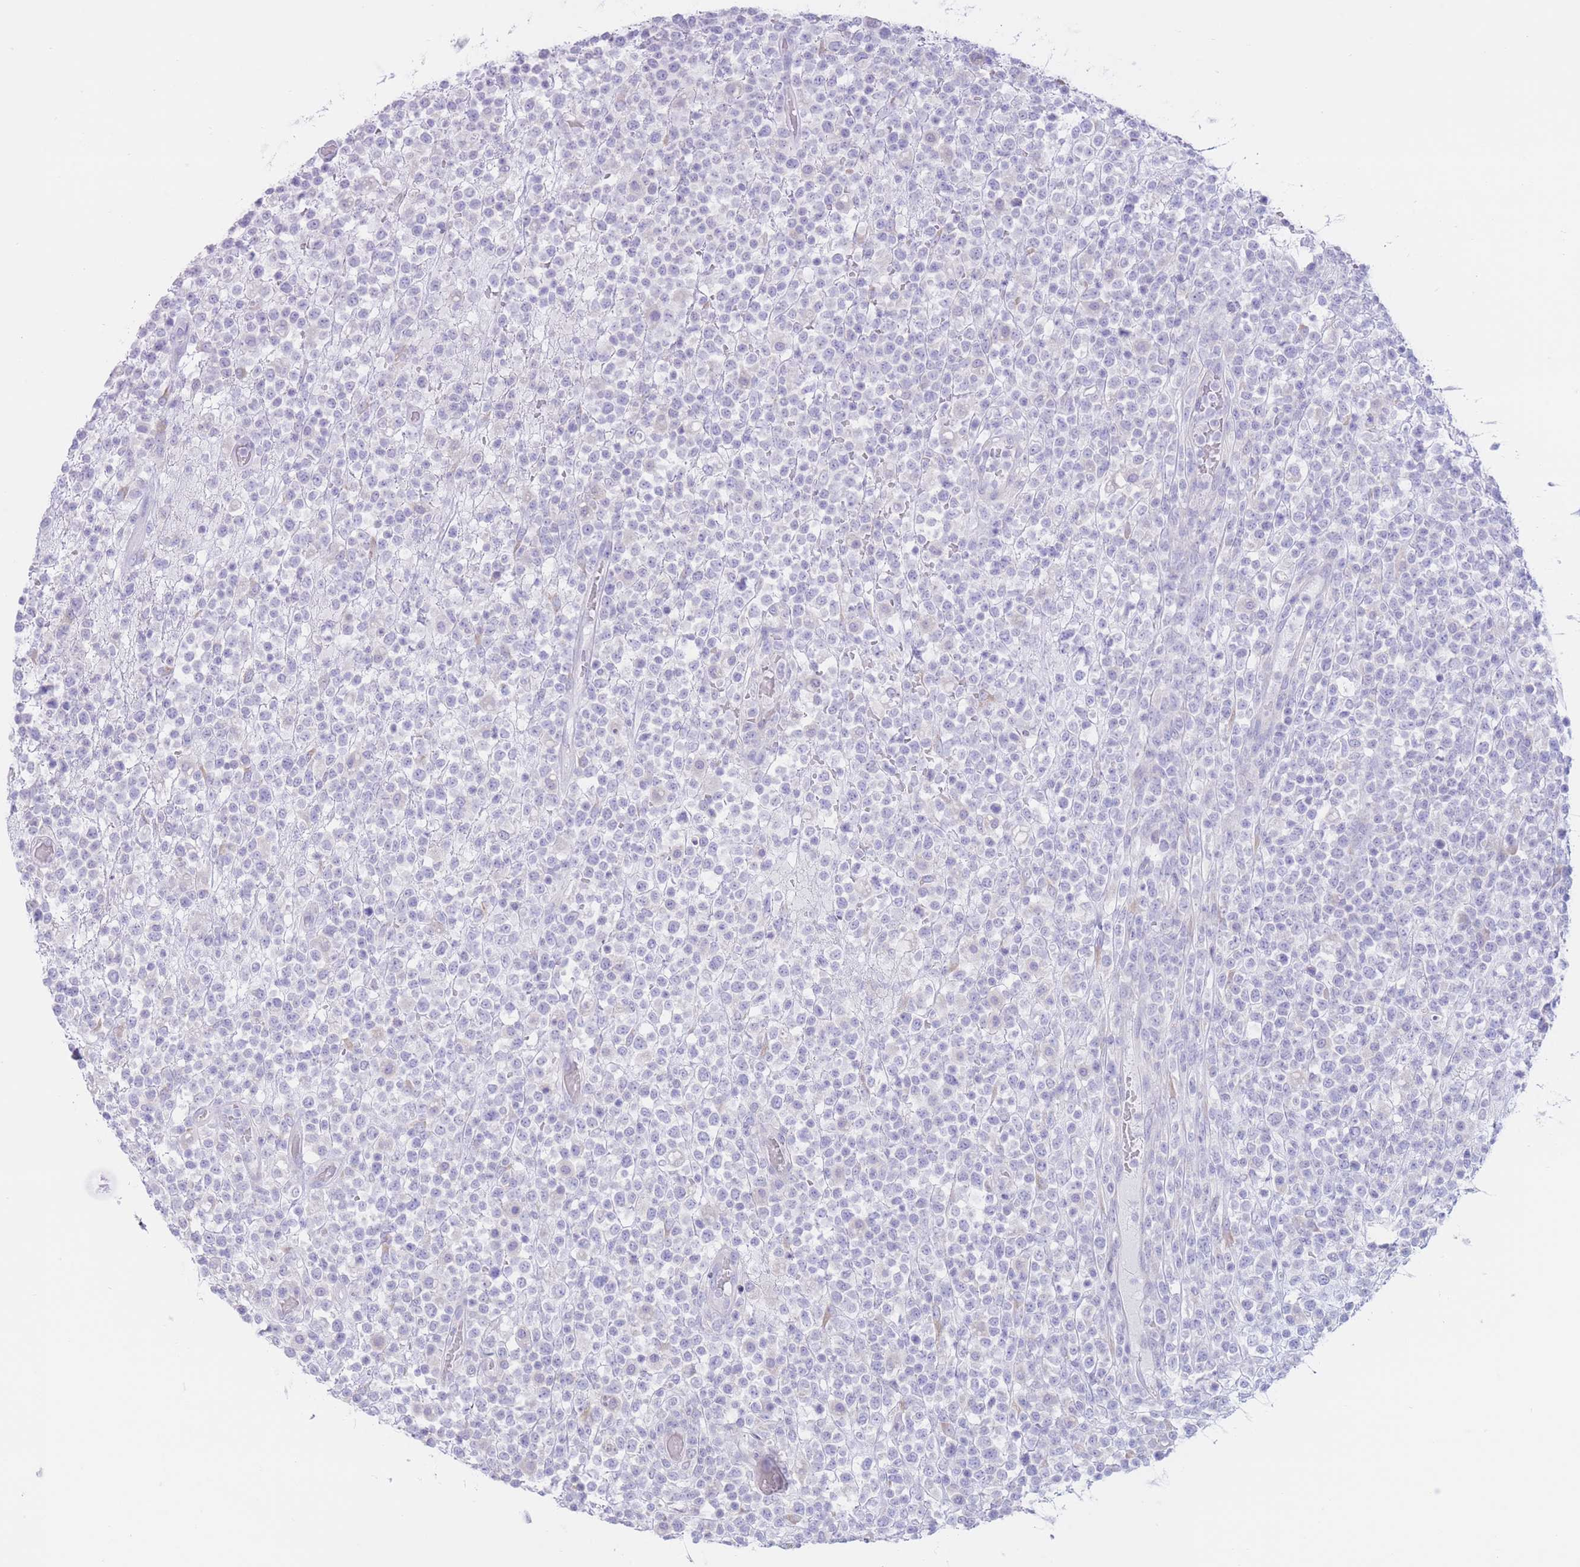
{"staining": {"intensity": "negative", "quantity": "none", "location": "none"}, "tissue": "lymphoma", "cell_type": "Tumor cells", "image_type": "cancer", "snomed": [{"axis": "morphology", "description": "Malignant lymphoma, non-Hodgkin's type, High grade"}, {"axis": "topography", "description": "Colon"}], "caption": "This histopathology image is of malignant lymphoma, non-Hodgkin's type (high-grade) stained with immunohistochemistry to label a protein in brown with the nuclei are counter-stained blue. There is no expression in tumor cells.", "gene": "FAH", "patient": {"sex": "female", "age": 53}}